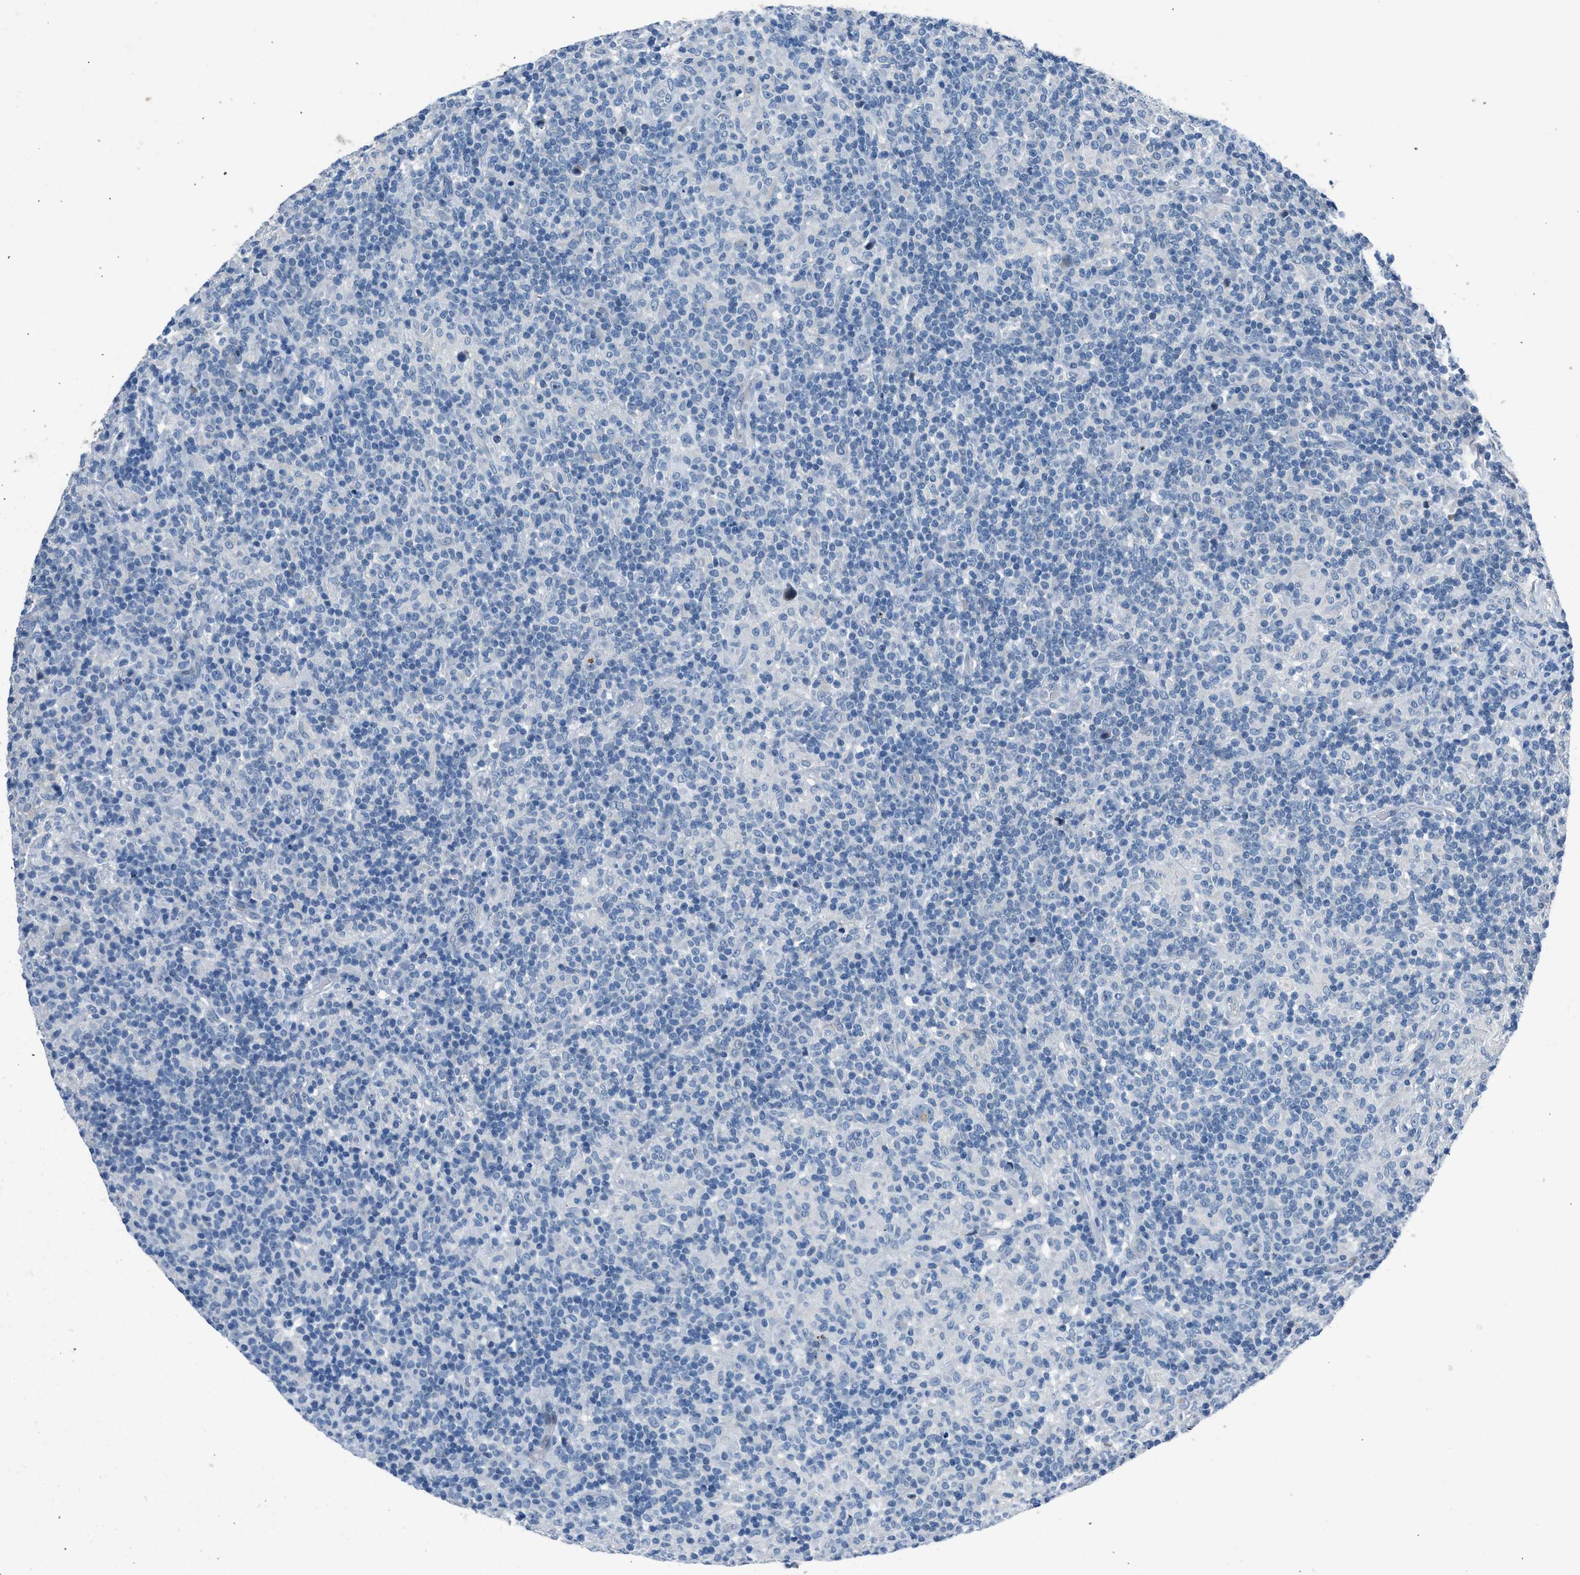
{"staining": {"intensity": "negative", "quantity": "none", "location": "none"}, "tissue": "lymphoma", "cell_type": "Tumor cells", "image_type": "cancer", "snomed": [{"axis": "morphology", "description": "Hodgkin's disease, NOS"}, {"axis": "topography", "description": "Lymph node"}], "caption": "This is a photomicrograph of IHC staining of Hodgkin's disease, which shows no expression in tumor cells. The staining is performed using DAB (3,3'-diaminobenzidine) brown chromogen with nuclei counter-stained in using hematoxylin.", "gene": "RNF41", "patient": {"sex": "male", "age": 70}}